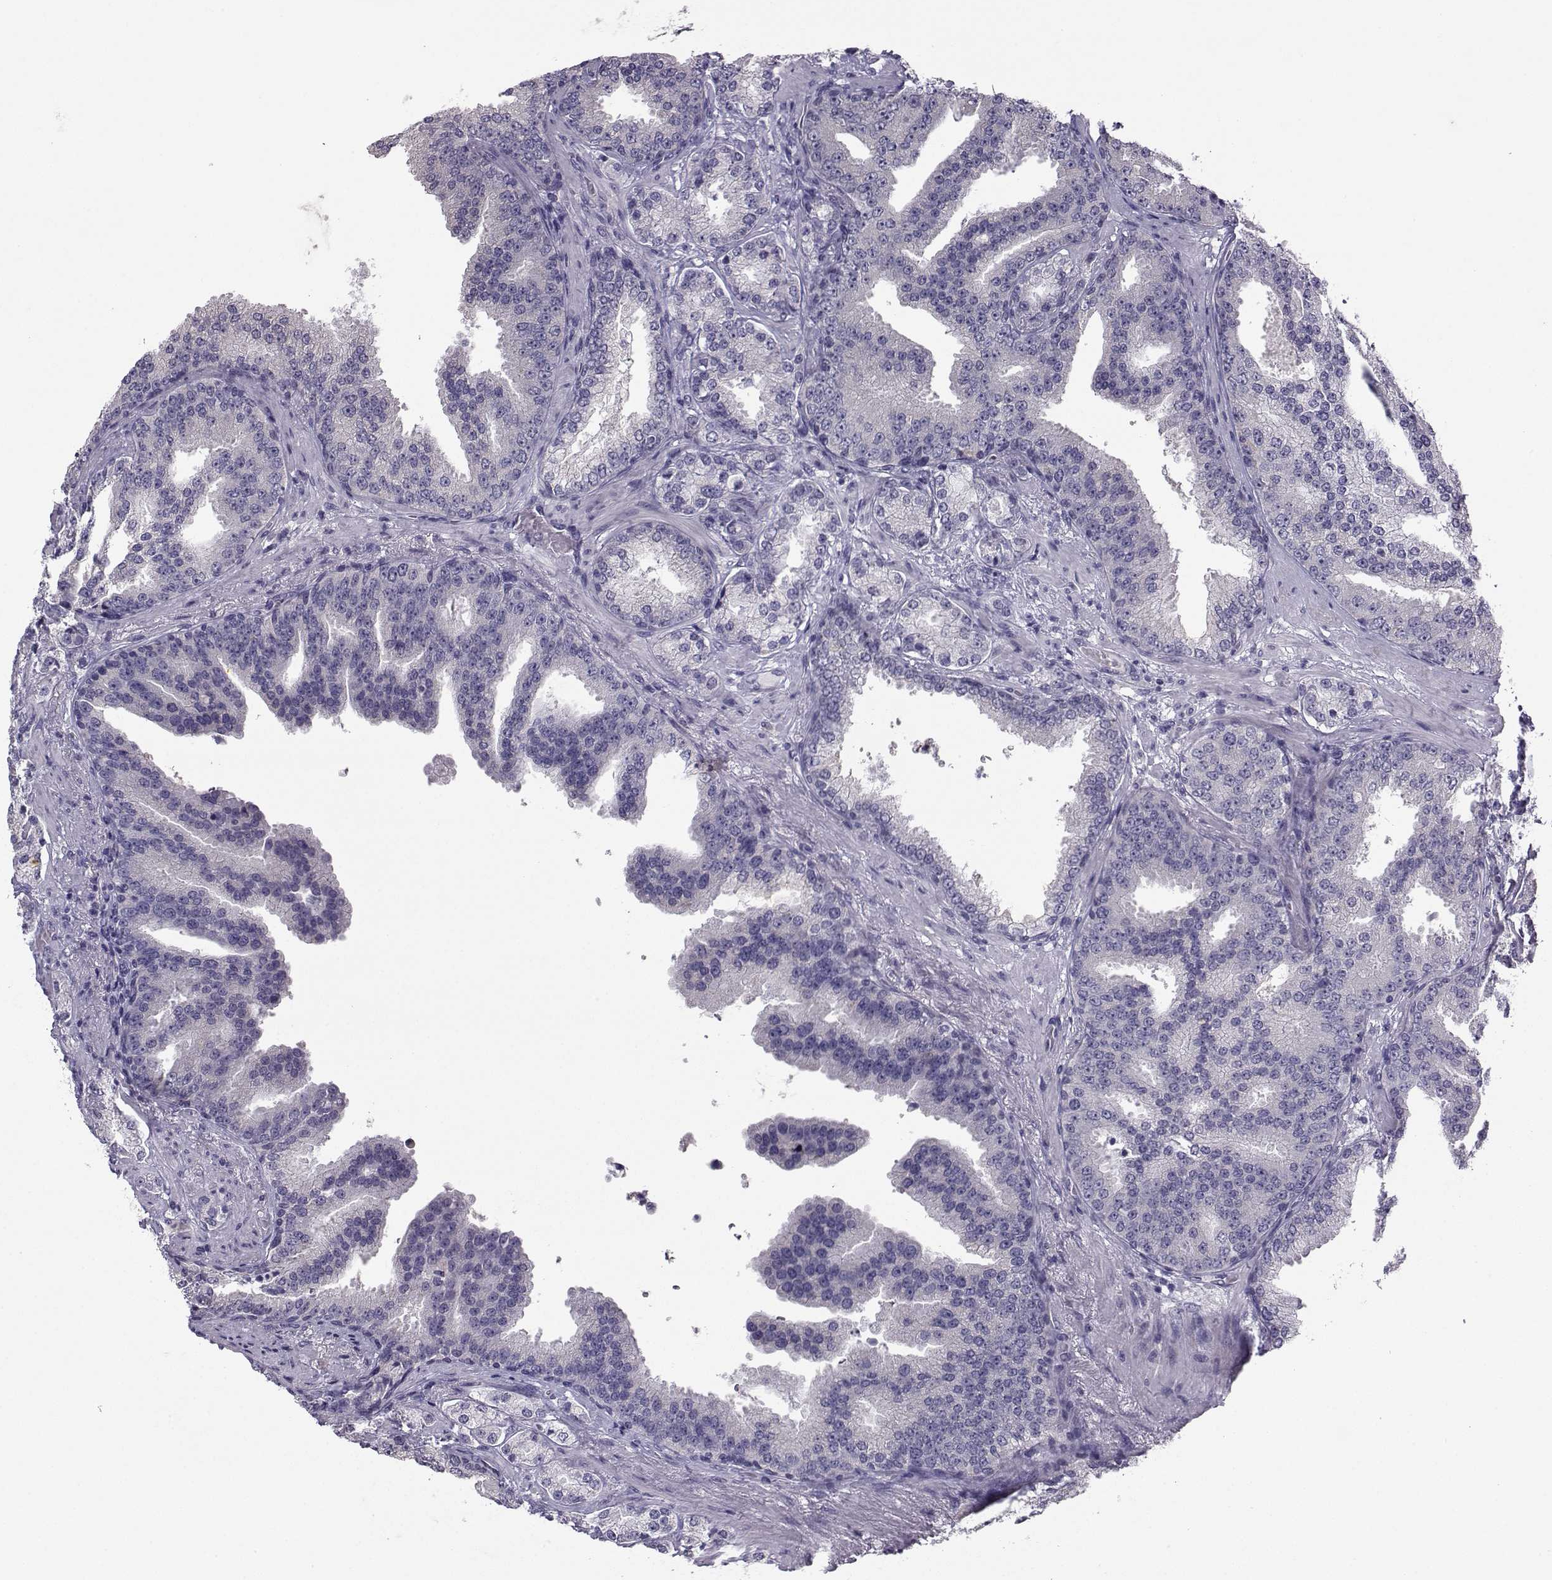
{"staining": {"intensity": "negative", "quantity": "none", "location": "none"}, "tissue": "prostate cancer", "cell_type": "Tumor cells", "image_type": "cancer", "snomed": [{"axis": "morphology", "description": "Adenocarcinoma, Low grade"}, {"axis": "topography", "description": "Prostate"}], "caption": "The immunohistochemistry micrograph has no significant expression in tumor cells of prostate cancer (adenocarcinoma (low-grade)) tissue. (Immunohistochemistry, brightfield microscopy, high magnification).", "gene": "FCAMR", "patient": {"sex": "male", "age": 68}}